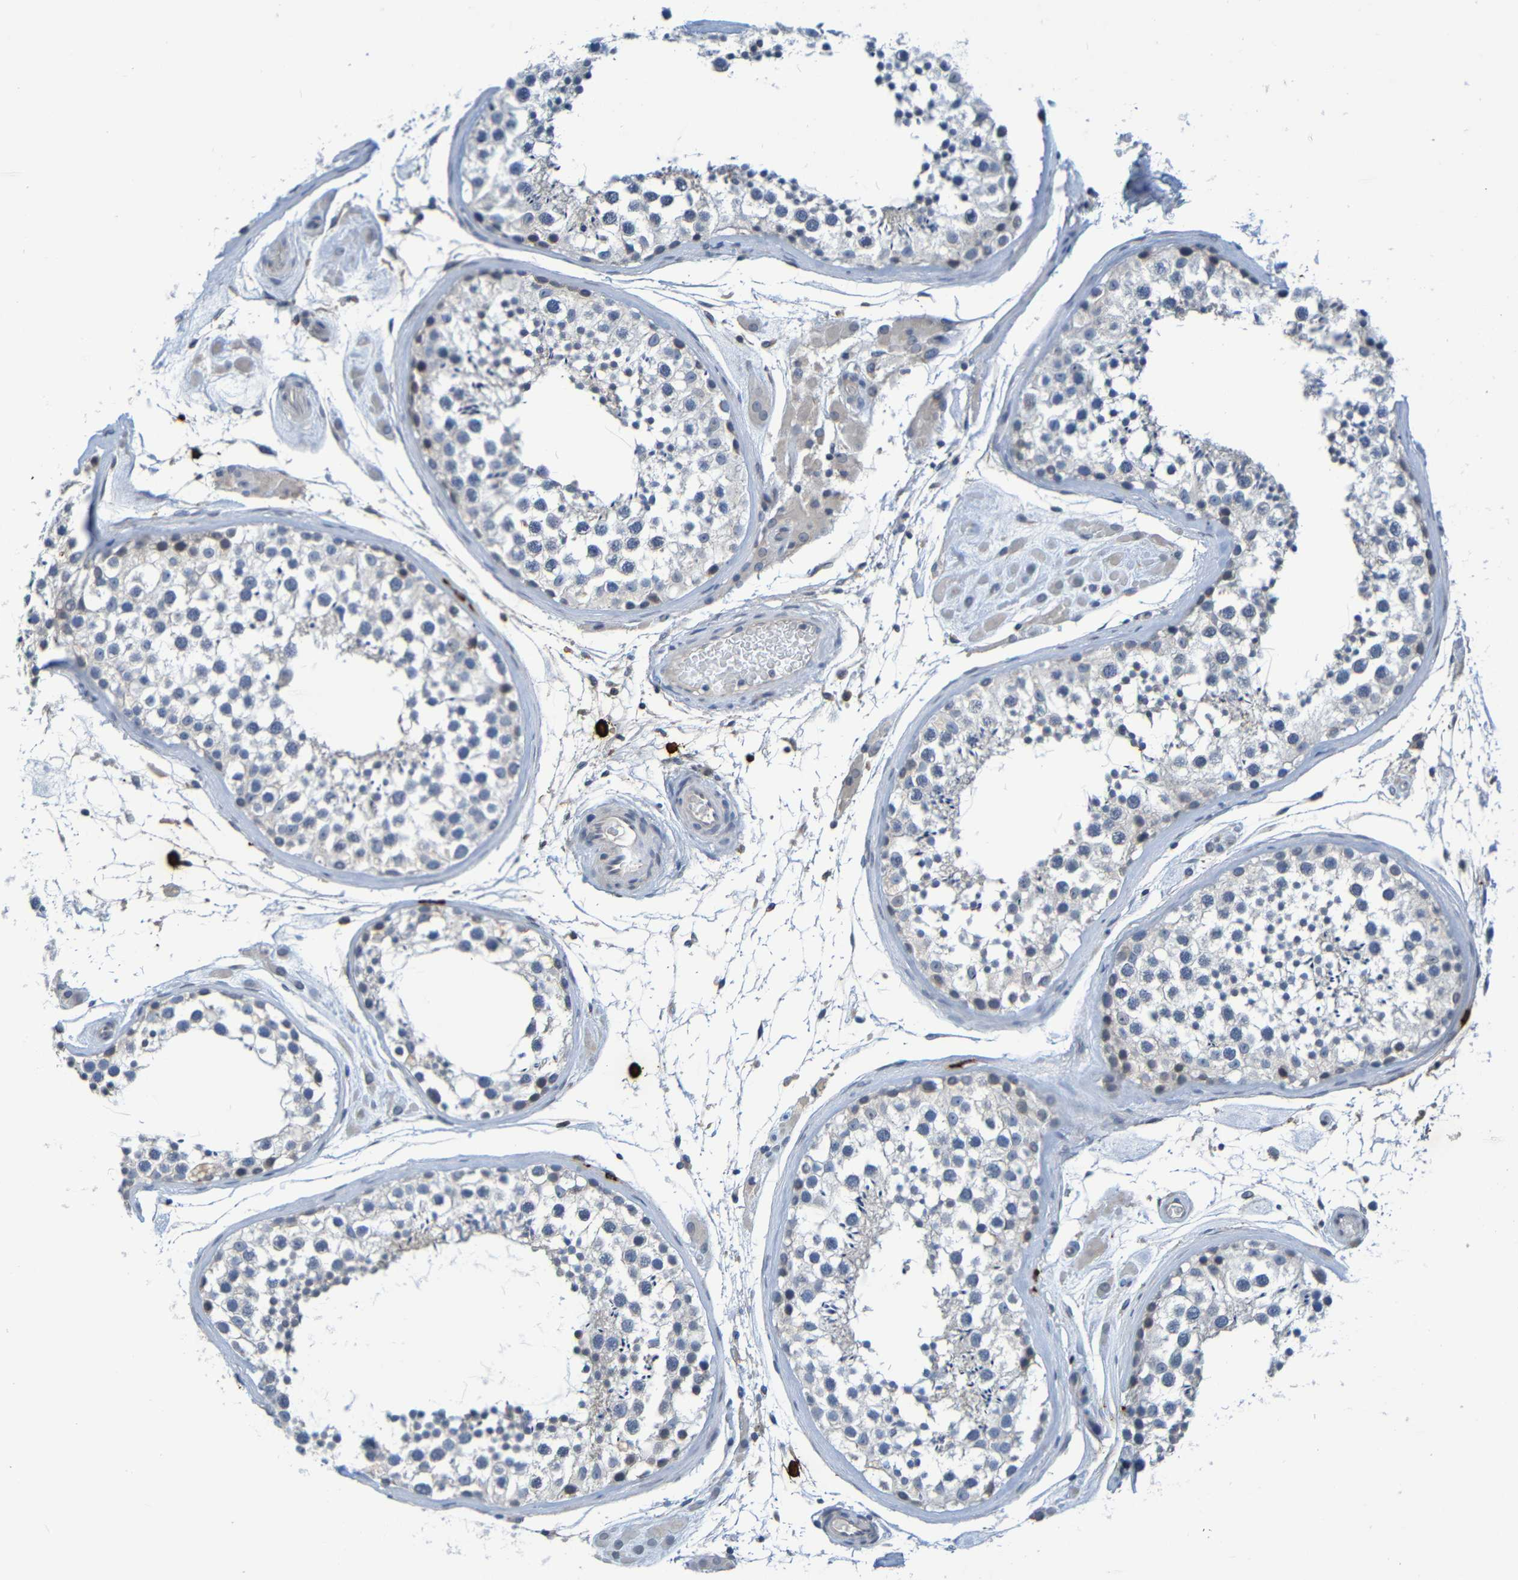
{"staining": {"intensity": "negative", "quantity": "none", "location": "none"}, "tissue": "testis", "cell_type": "Cells in seminiferous ducts", "image_type": "normal", "snomed": [{"axis": "morphology", "description": "Normal tissue, NOS"}, {"axis": "topography", "description": "Testis"}], "caption": "DAB (3,3'-diaminobenzidine) immunohistochemical staining of benign human testis reveals no significant expression in cells in seminiferous ducts.", "gene": "C3AR1", "patient": {"sex": "male", "age": 46}}